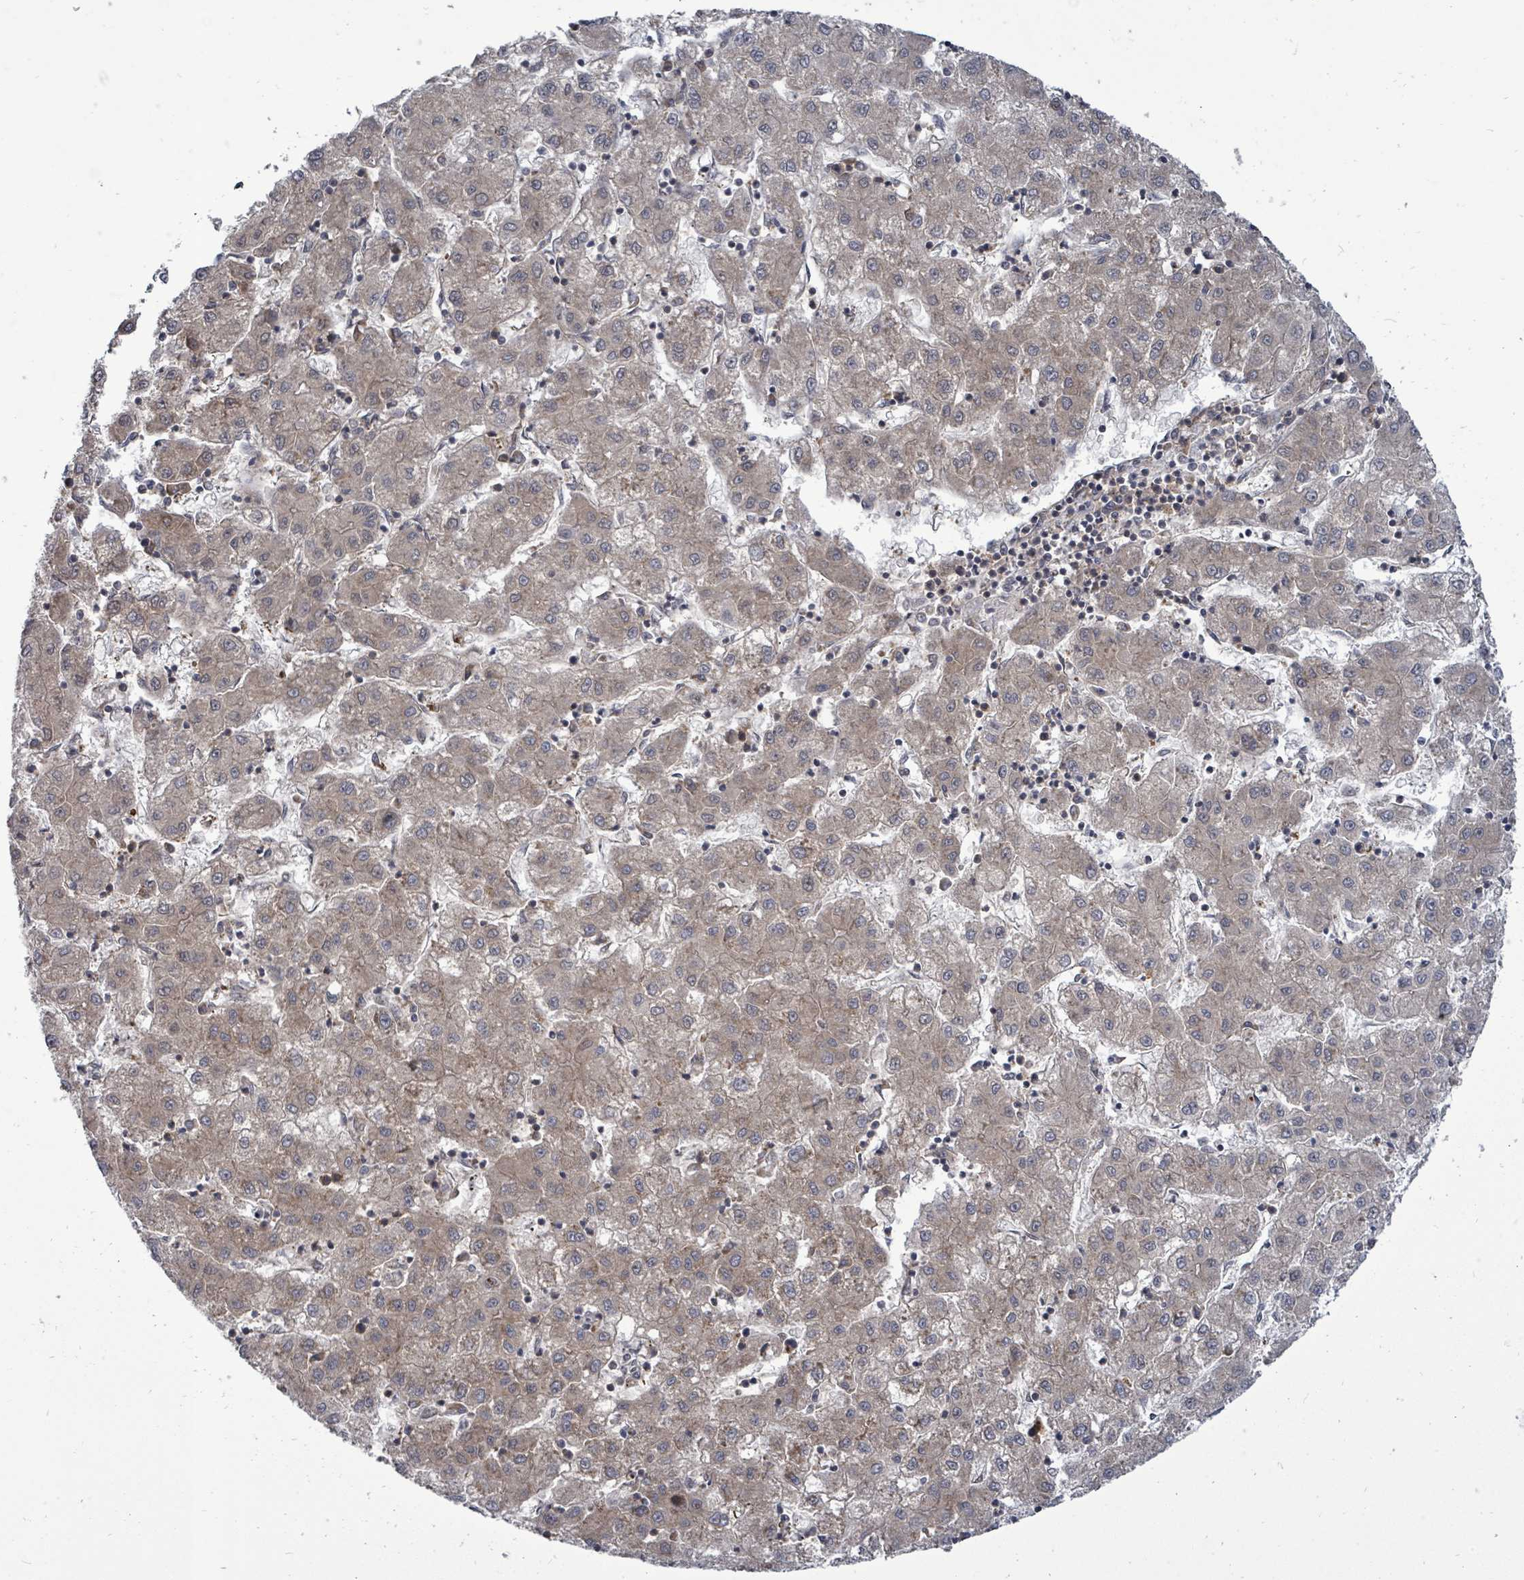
{"staining": {"intensity": "weak", "quantity": "25%-75%", "location": "cytoplasmic/membranous"}, "tissue": "liver cancer", "cell_type": "Tumor cells", "image_type": "cancer", "snomed": [{"axis": "morphology", "description": "Carcinoma, Hepatocellular, NOS"}, {"axis": "topography", "description": "Liver"}], "caption": "Liver hepatocellular carcinoma stained for a protein displays weak cytoplasmic/membranous positivity in tumor cells.", "gene": "EIF3C", "patient": {"sex": "male", "age": 72}}